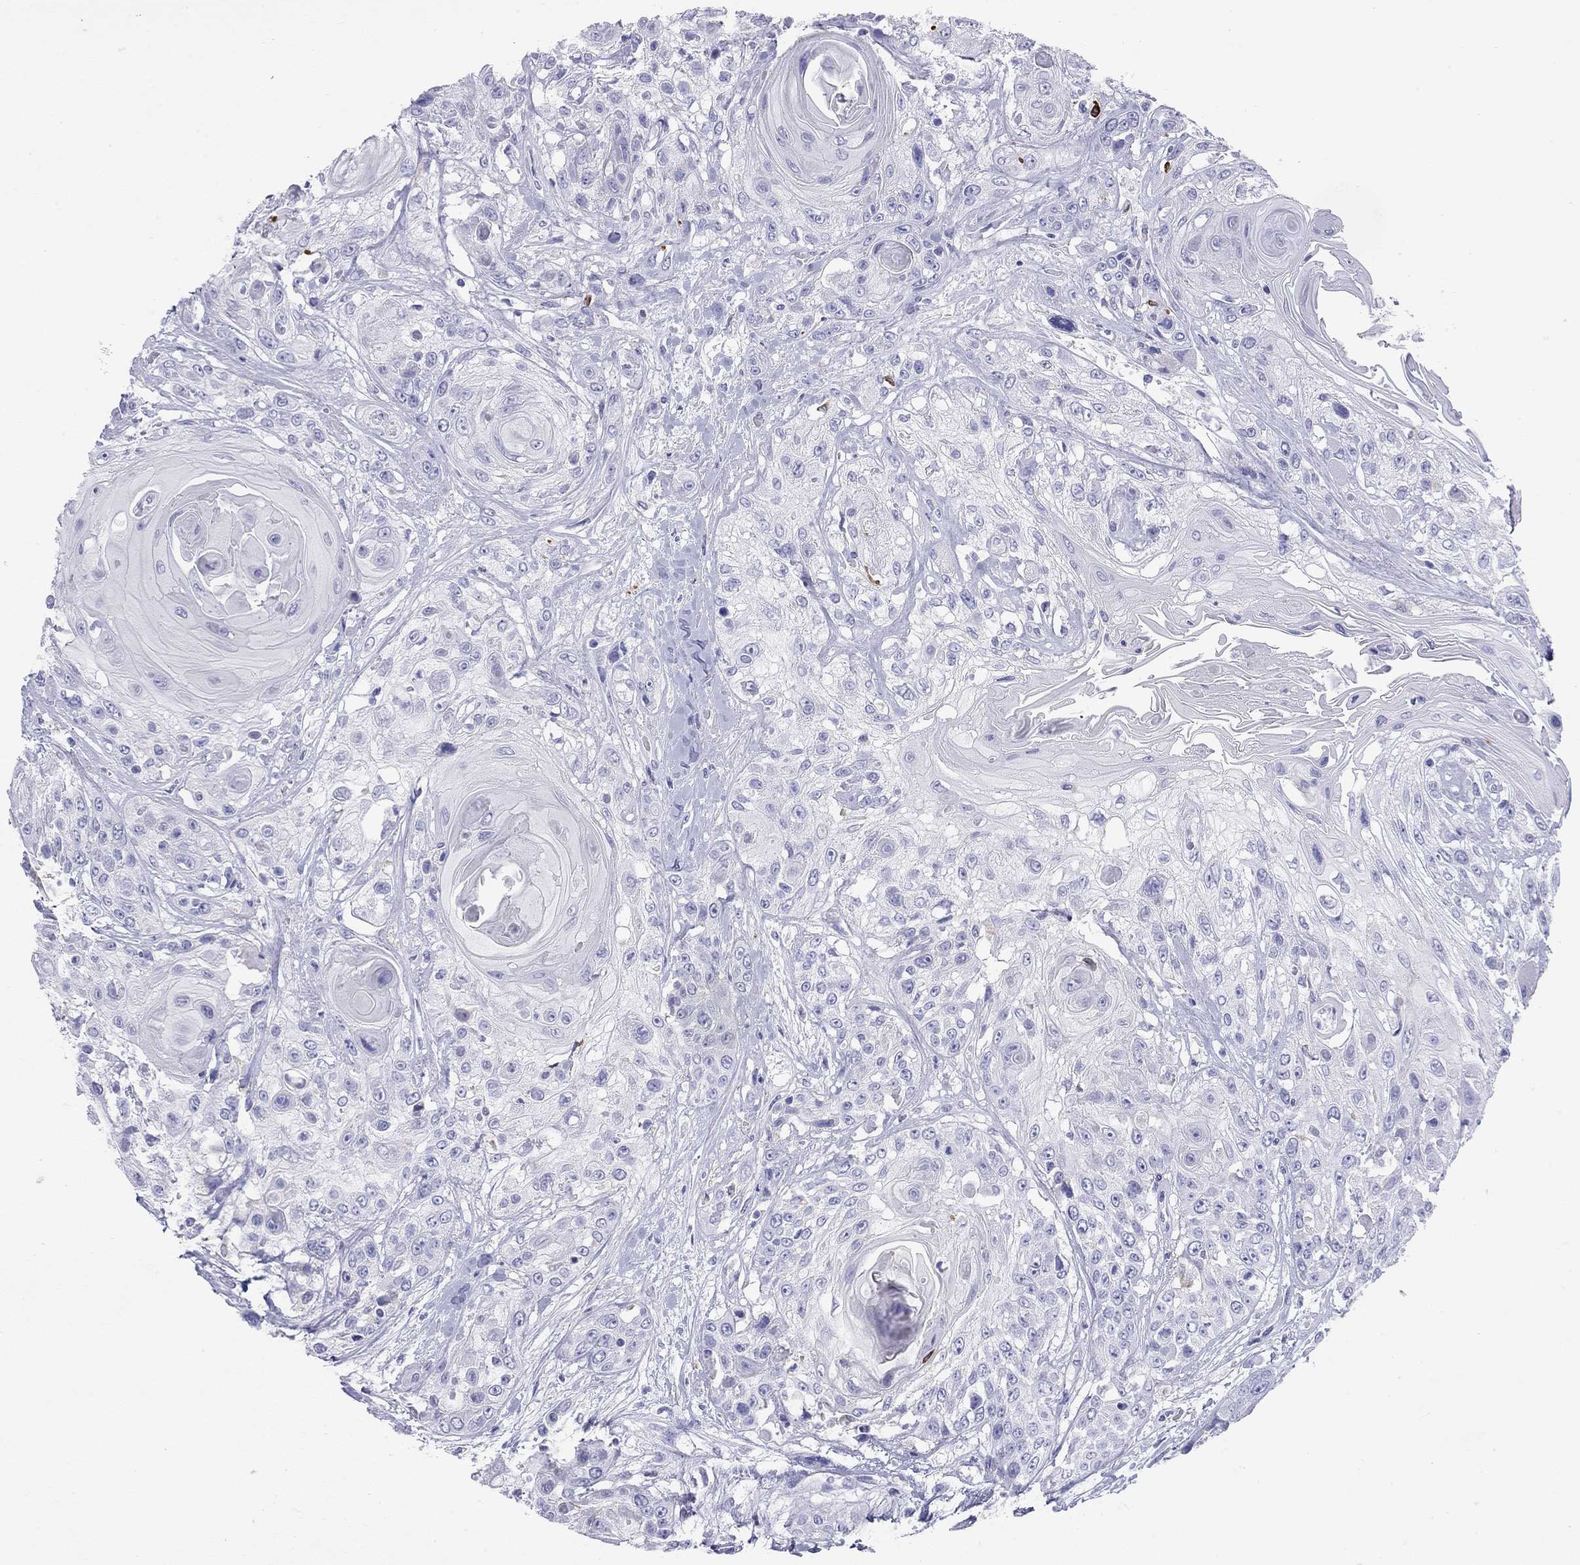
{"staining": {"intensity": "negative", "quantity": "none", "location": "none"}, "tissue": "head and neck cancer", "cell_type": "Tumor cells", "image_type": "cancer", "snomed": [{"axis": "morphology", "description": "Squamous cell carcinoma, NOS"}, {"axis": "topography", "description": "Head-Neck"}], "caption": "DAB (3,3'-diaminobenzidine) immunohistochemical staining of head and neck squamous cell carcinoma reveals no significant expression in tumor cells. Nuclei are stained in blue.", "gene": "HLA-DQB2", "patient": {"sex": "female", "age": 59}}